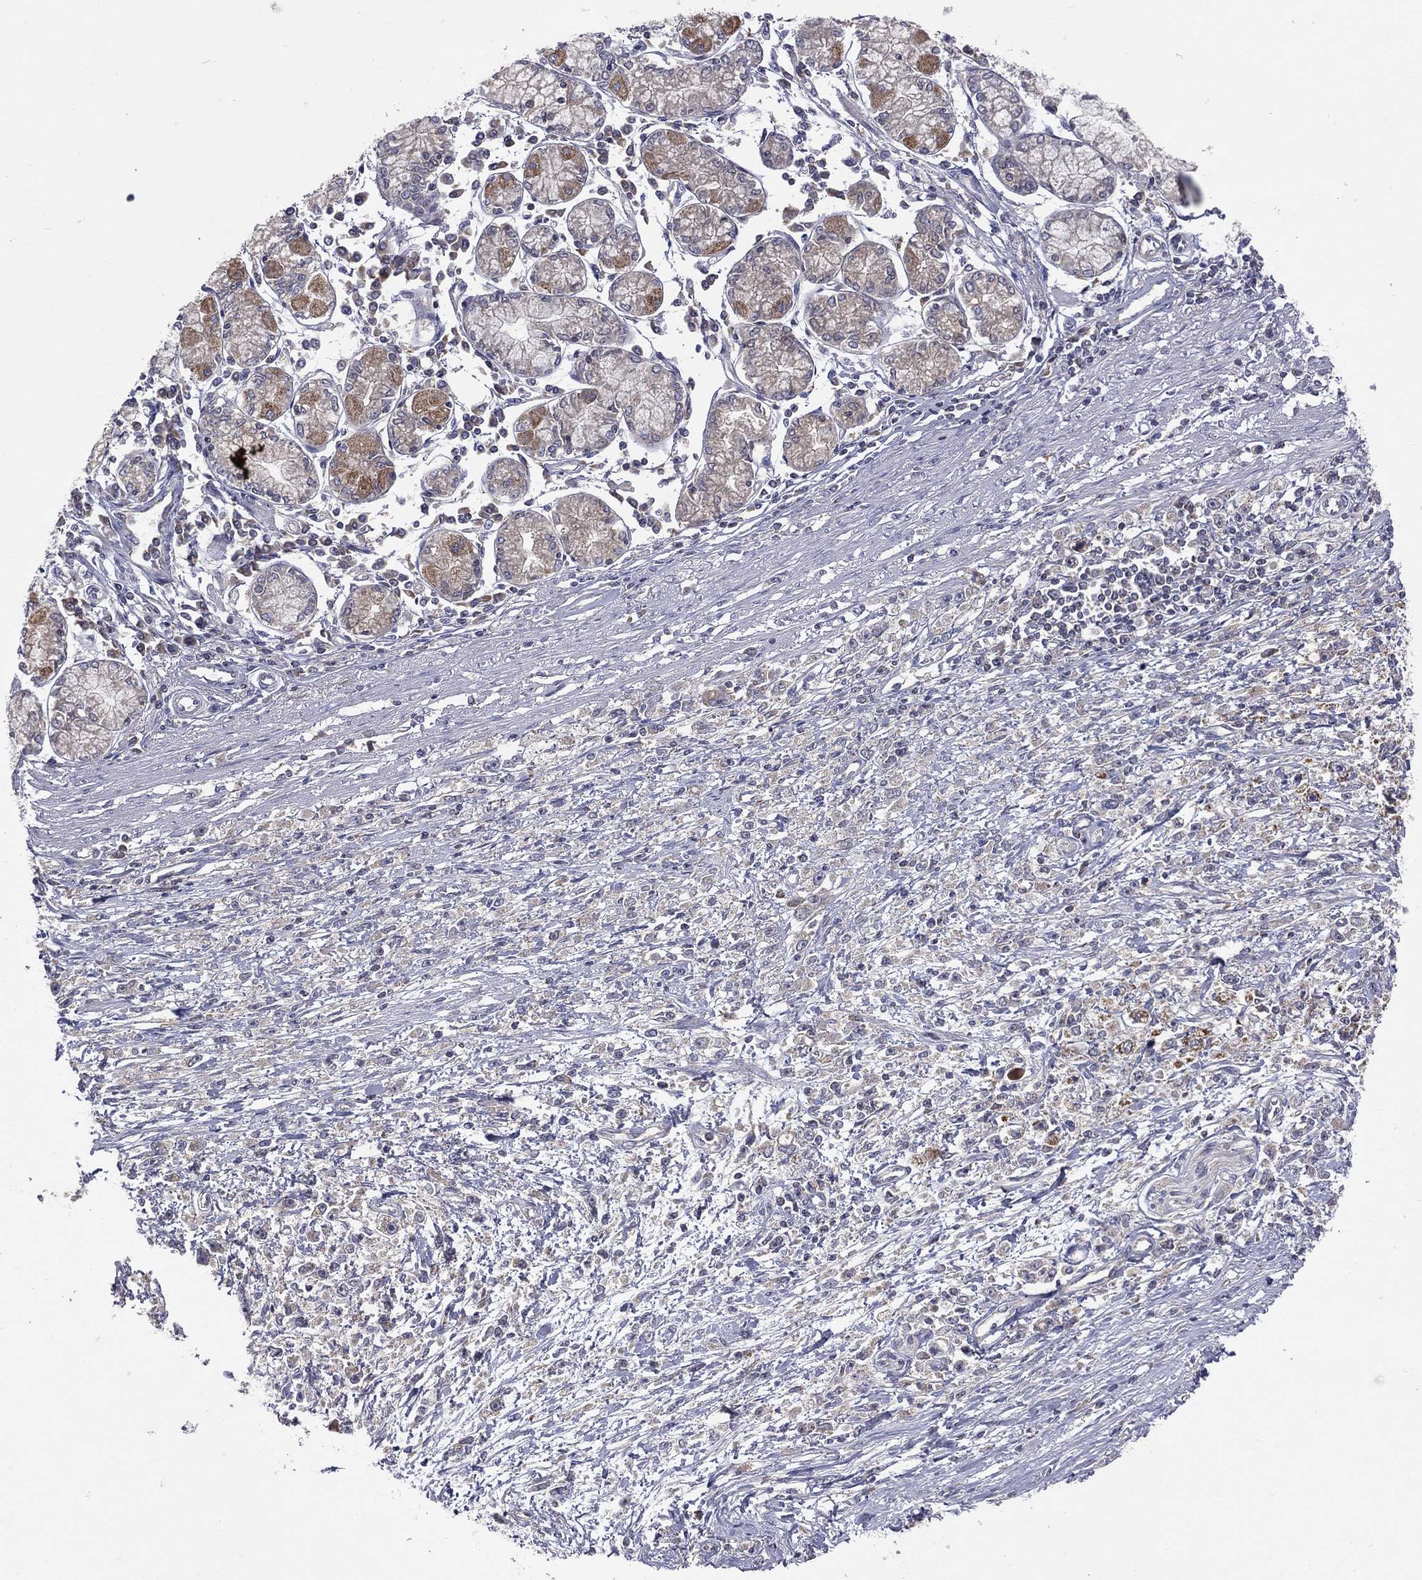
{"staining": {"intensity": "weak", "quantity": "25%-75%", "location": "cytoplasmic/membranous"}, "tissue": "stomach cancer", "cell_type": "Tumor cells", "image_type": "cancer", "snomed": [{"axis": "morphology", "description": "Adenocarcinoma, NOS"}, {"axis": "topography", "description": "Stomach"}], "caption": "An immunohistochemistry (IHC) image of neoplastic tissue is shown. Protein staining in brown highlights weak cytoplasmic/membranous positivity in stomach cancer (adenocarcinoma) within tumor cells.", "gene": "STARD3", "patient": {"sex": "female", "age": 59}}